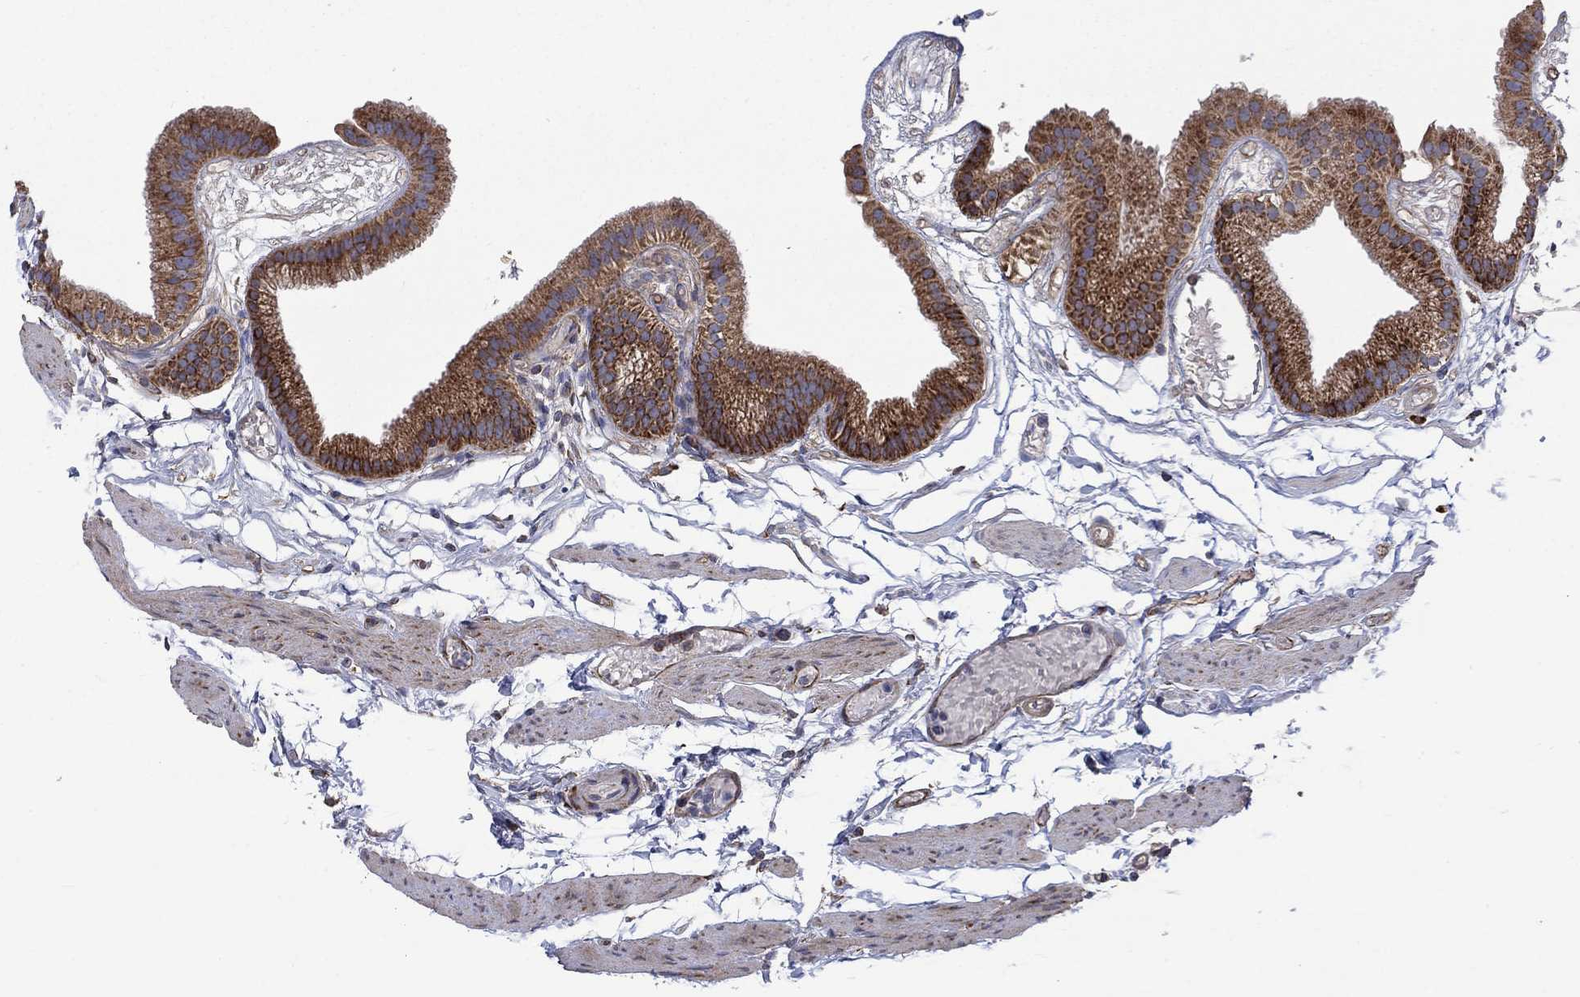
{"staining": {"intensity": "moderate", "quantity": "25%-75%", "location": "cytoplasmic/membranous"}, "tissue": "gallbladder", "cell_type": "Glandular cells", "image_type": "normal", "snomed": [{"axis": "morphology", "description": "Normal tissue, NOS"}, {"axis": "topography", "description": "Gallbladder"}], "caption": "A brown stain labels moderate cytoplasmic/membranous positivity of a protein in glandular cells of benign human gallbladder.", "gene": "RPLP0", "patient": {"sex": "female", "age": 45}}